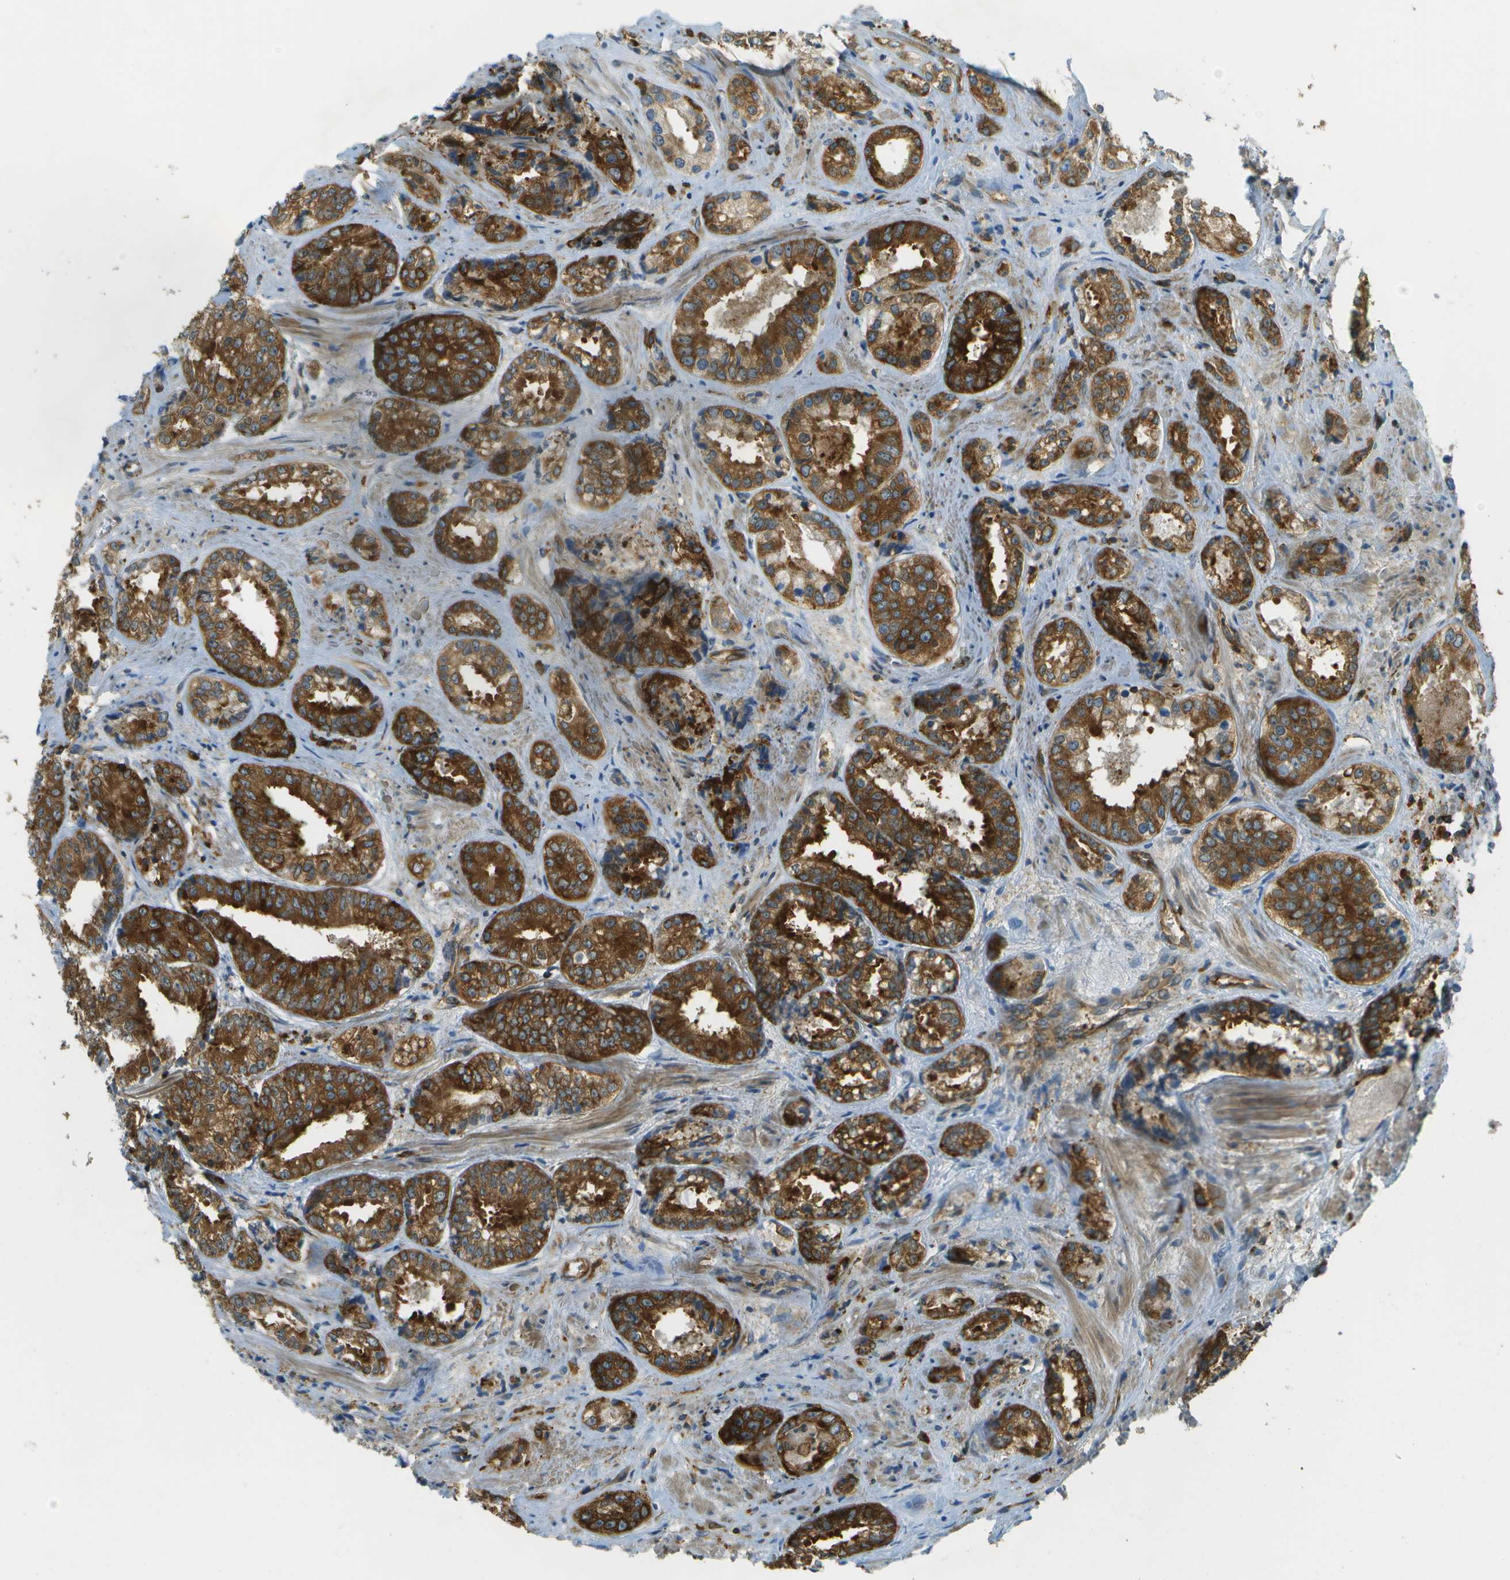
{"staining": {"intensity": "strong", "quantity": ">75%", "location": "cytoplasmic/membranous"}, "tissue": "prostate cancer", "cell_type": "Tumor cells", "image_type": "cancer", "snomed": [{"axis": "morphology", "description": "Adenocarcinoma, High grade"}, {"axis": "topography", "description": "Prostate"}], "caption": "A high-resolution photomicrograph shows immunohistochemistry staining of prostate adenocarcinoma (high-grade), which demonstrates strong cytoplasmic/membranous expression in about >75% of tumor cells.", "gene": "TMTC1", "patient": {"sex": "male", "age": 61}}